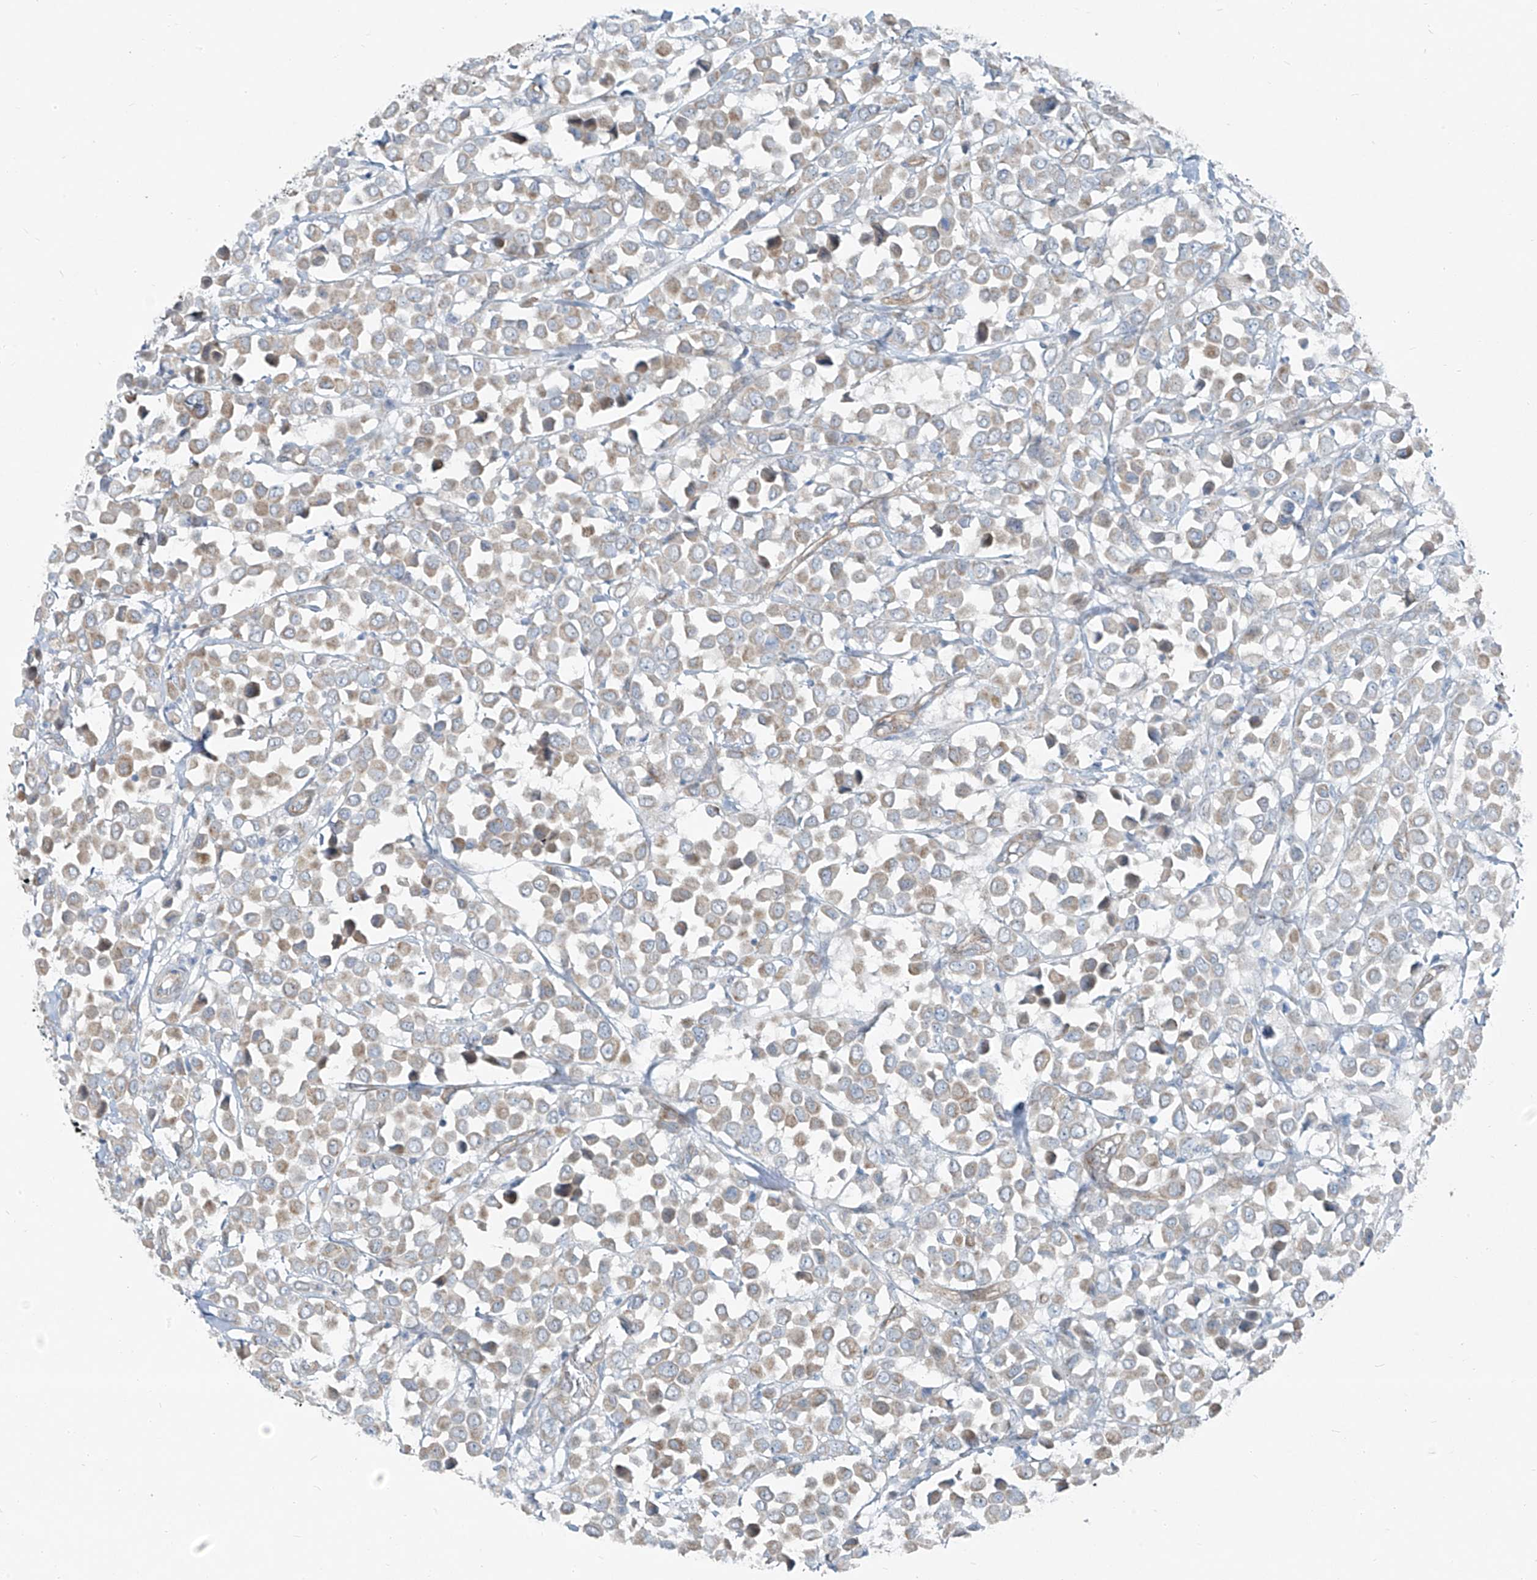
{"staining": {"intensity": "weak", "quantity": "25%-75%", "location": "cytoplasmic/membranous"}, "tissue": "breast cancer", "cell_type": "Tumor cells", "image_type": "cancer", "snomed": [{"axis": "morphology", "description": "Duct carcinoma"}, {"axis": "topography", "description": "Breast"}], "caption": "About 25%-75% of tumor cells in human breast invasive ductal carcinoma demonstrate weak cytoplasmic/membranous protein expression as visualized by brown immunohistochemical staining.", "gene": "TNS2", "patient": {"sex": "female", "age": 61}}